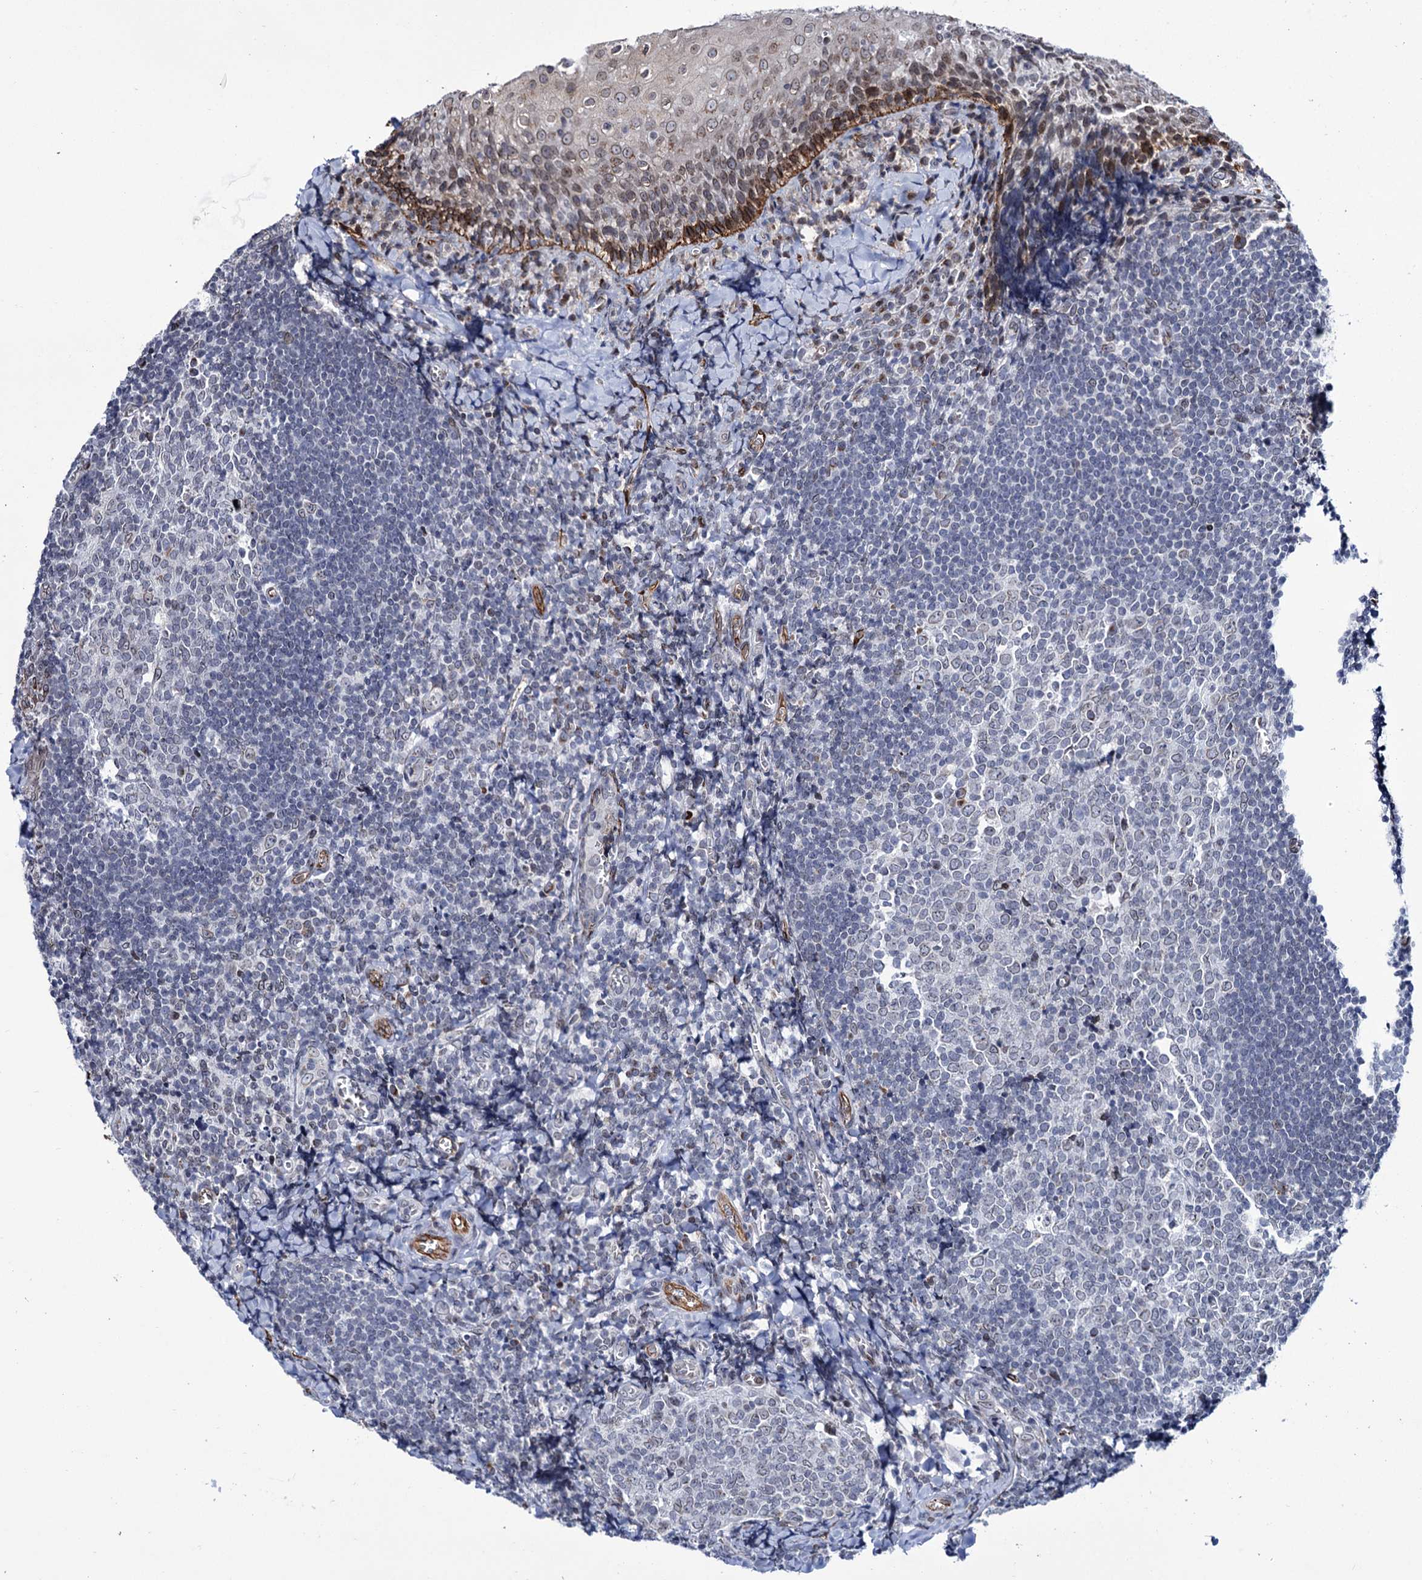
{"staining": {"intensity": "negative", "quantity": "none", "location": "none"}, "tissue": "tonsil", "cell_type": "Germinal center cells", "image_type": "normal", "snomed": [{"axis": "morphology", "description": "Normal tissue, NOS"}, {"axis": "topography", "description": "Tonsil"}], "caption": "This is an immunohistochemistry photomicrograph of normal human tonsil. There is no expression in germinal center cells.", "gene": "ZC3H12C", "patient": {"sex": "male", "age": 27}}